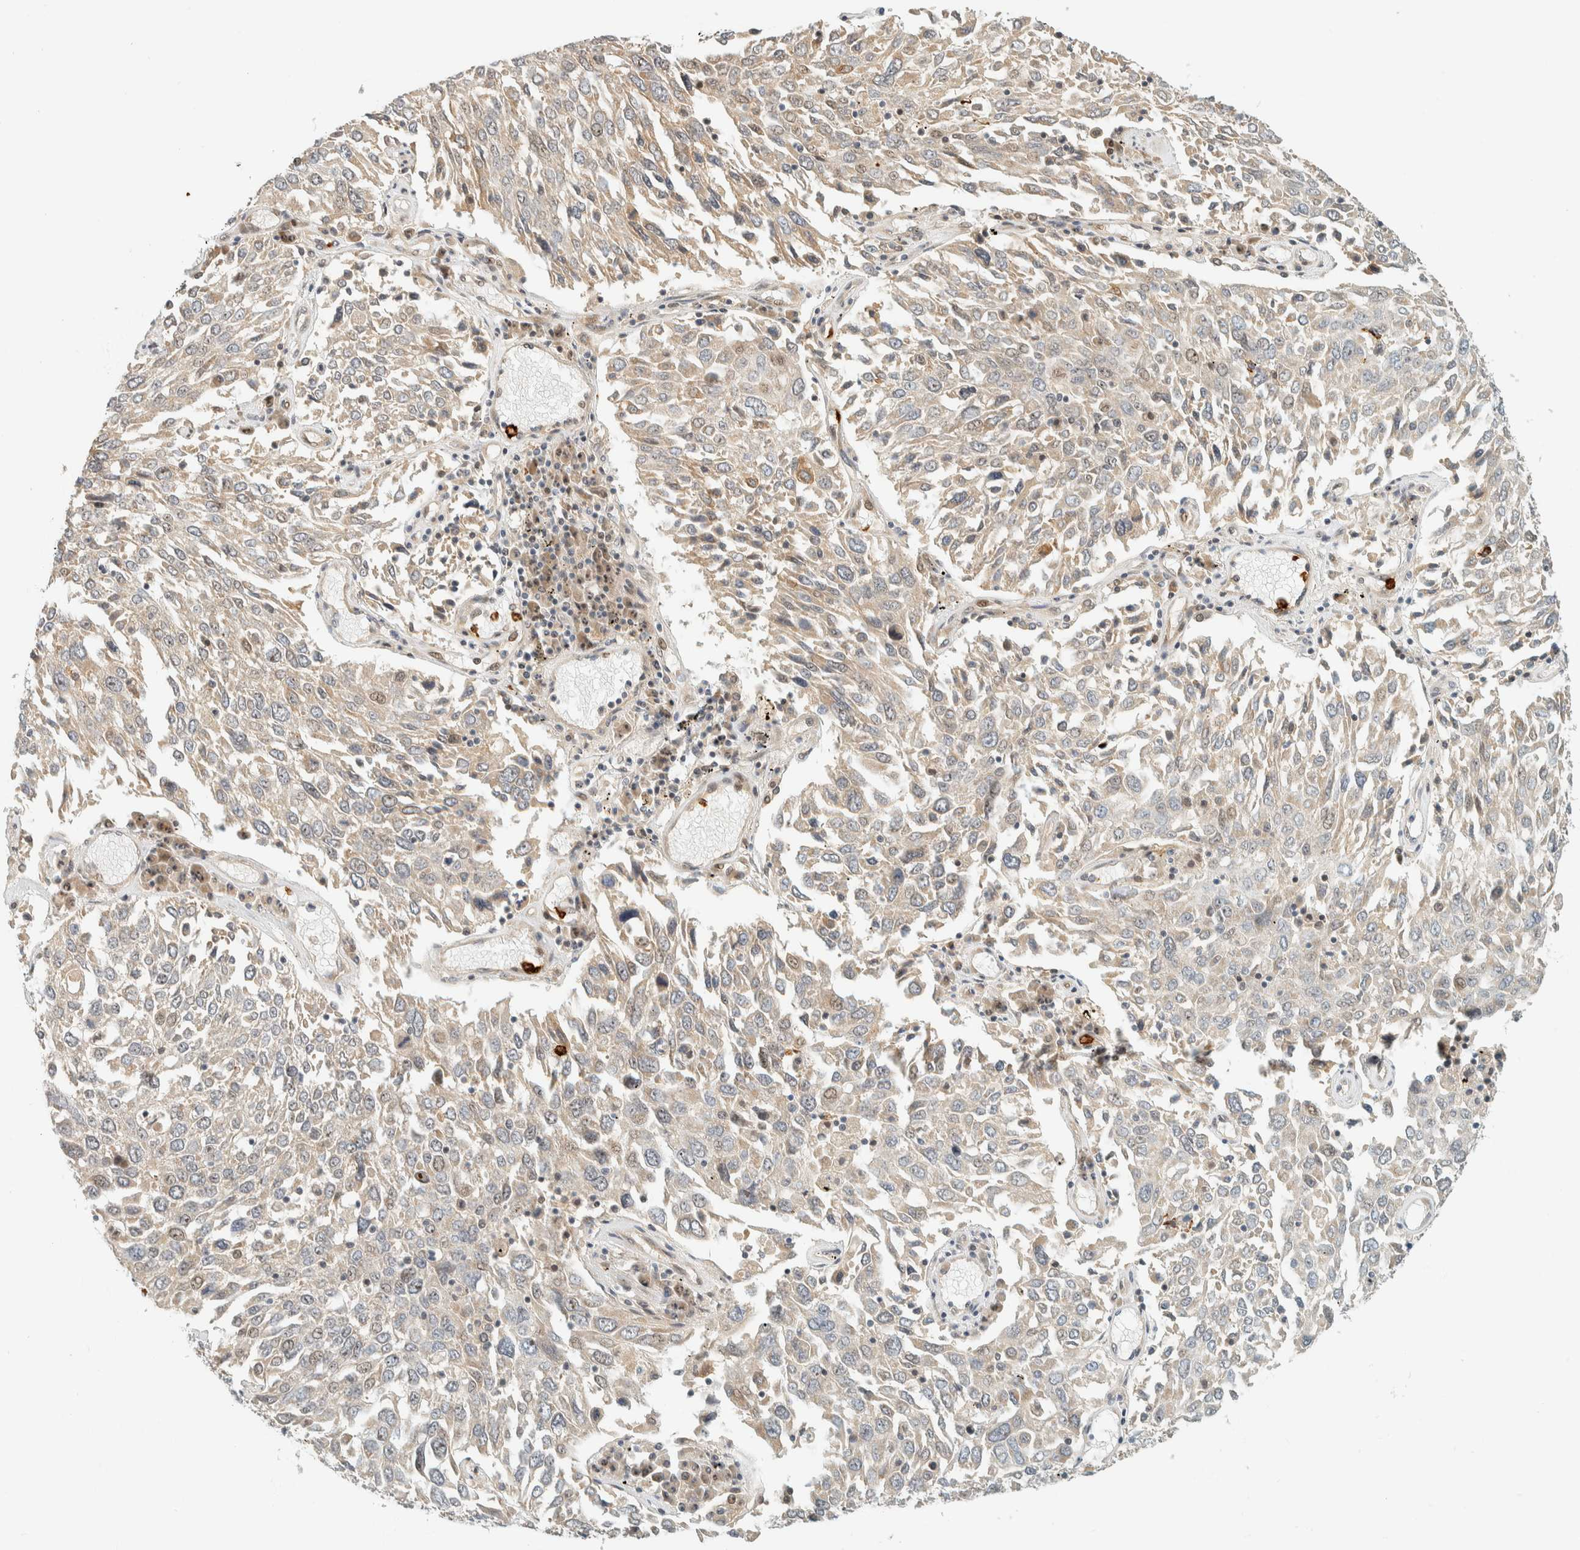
{"staining": {"intensity": "weak", "quantity": "<25%", "location": "cytoplasmic/membranous"}, "tissue": "lung cancer", "cell_type": "Tumor cells", "image_type": "cancer", "snomed": [{"axis": "morphology", "description": "Squamous cell carcinoma, NOS"}, {"axis": "topography", "description": "Lung"}], "caption": "There is no significant staining in tumor cells of squamous cell carcinoma (lung). (Immunohistochemistry, brightfield microscopy, high magnification).", "gene": "CCDC171", "patient": {"sex": "male", "age": 65}}